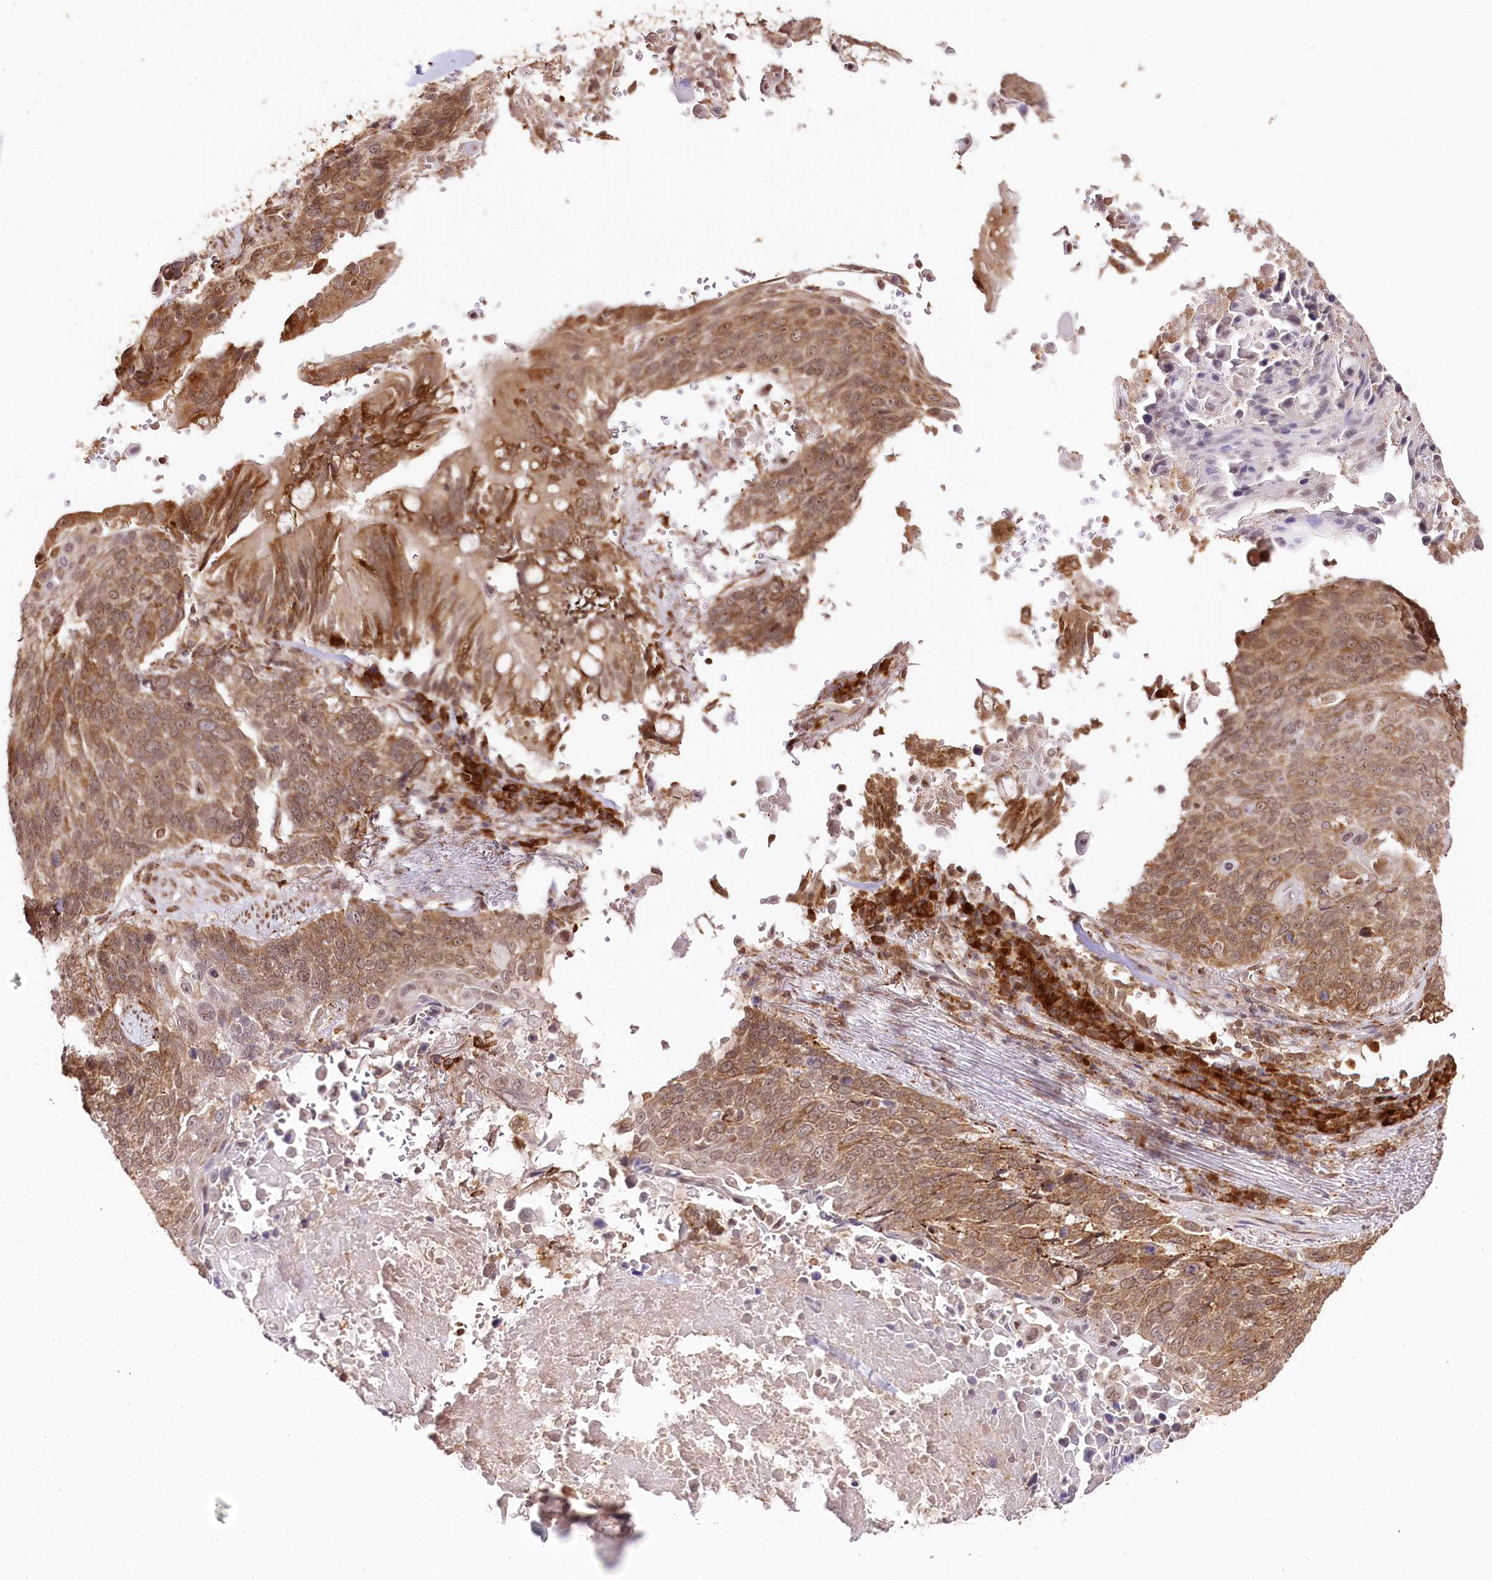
{"staining": {"intensity": "moderate", "quantity": ">75%", "location": "cytoplasmic/membranous,nuclear"}, "tissue": "lung cancer", "cell_type": "Tumor cells", "image_type": "cancer", "snomed": [{"axis": "morphology", "description": "Squamous cell carcinoma, NOS"}, {"axis": "topography", "description": "Lung"}], "caption": "Lung cancer stained with DAB immunohistochemistry (IHC) exhibits medium levels of moderate cytoplasmic/membranous and nuclear expression in about >75% of tumor cells.", "gene": "ENSG00000144785", "patient": {"sex": "male", "age": 66}}